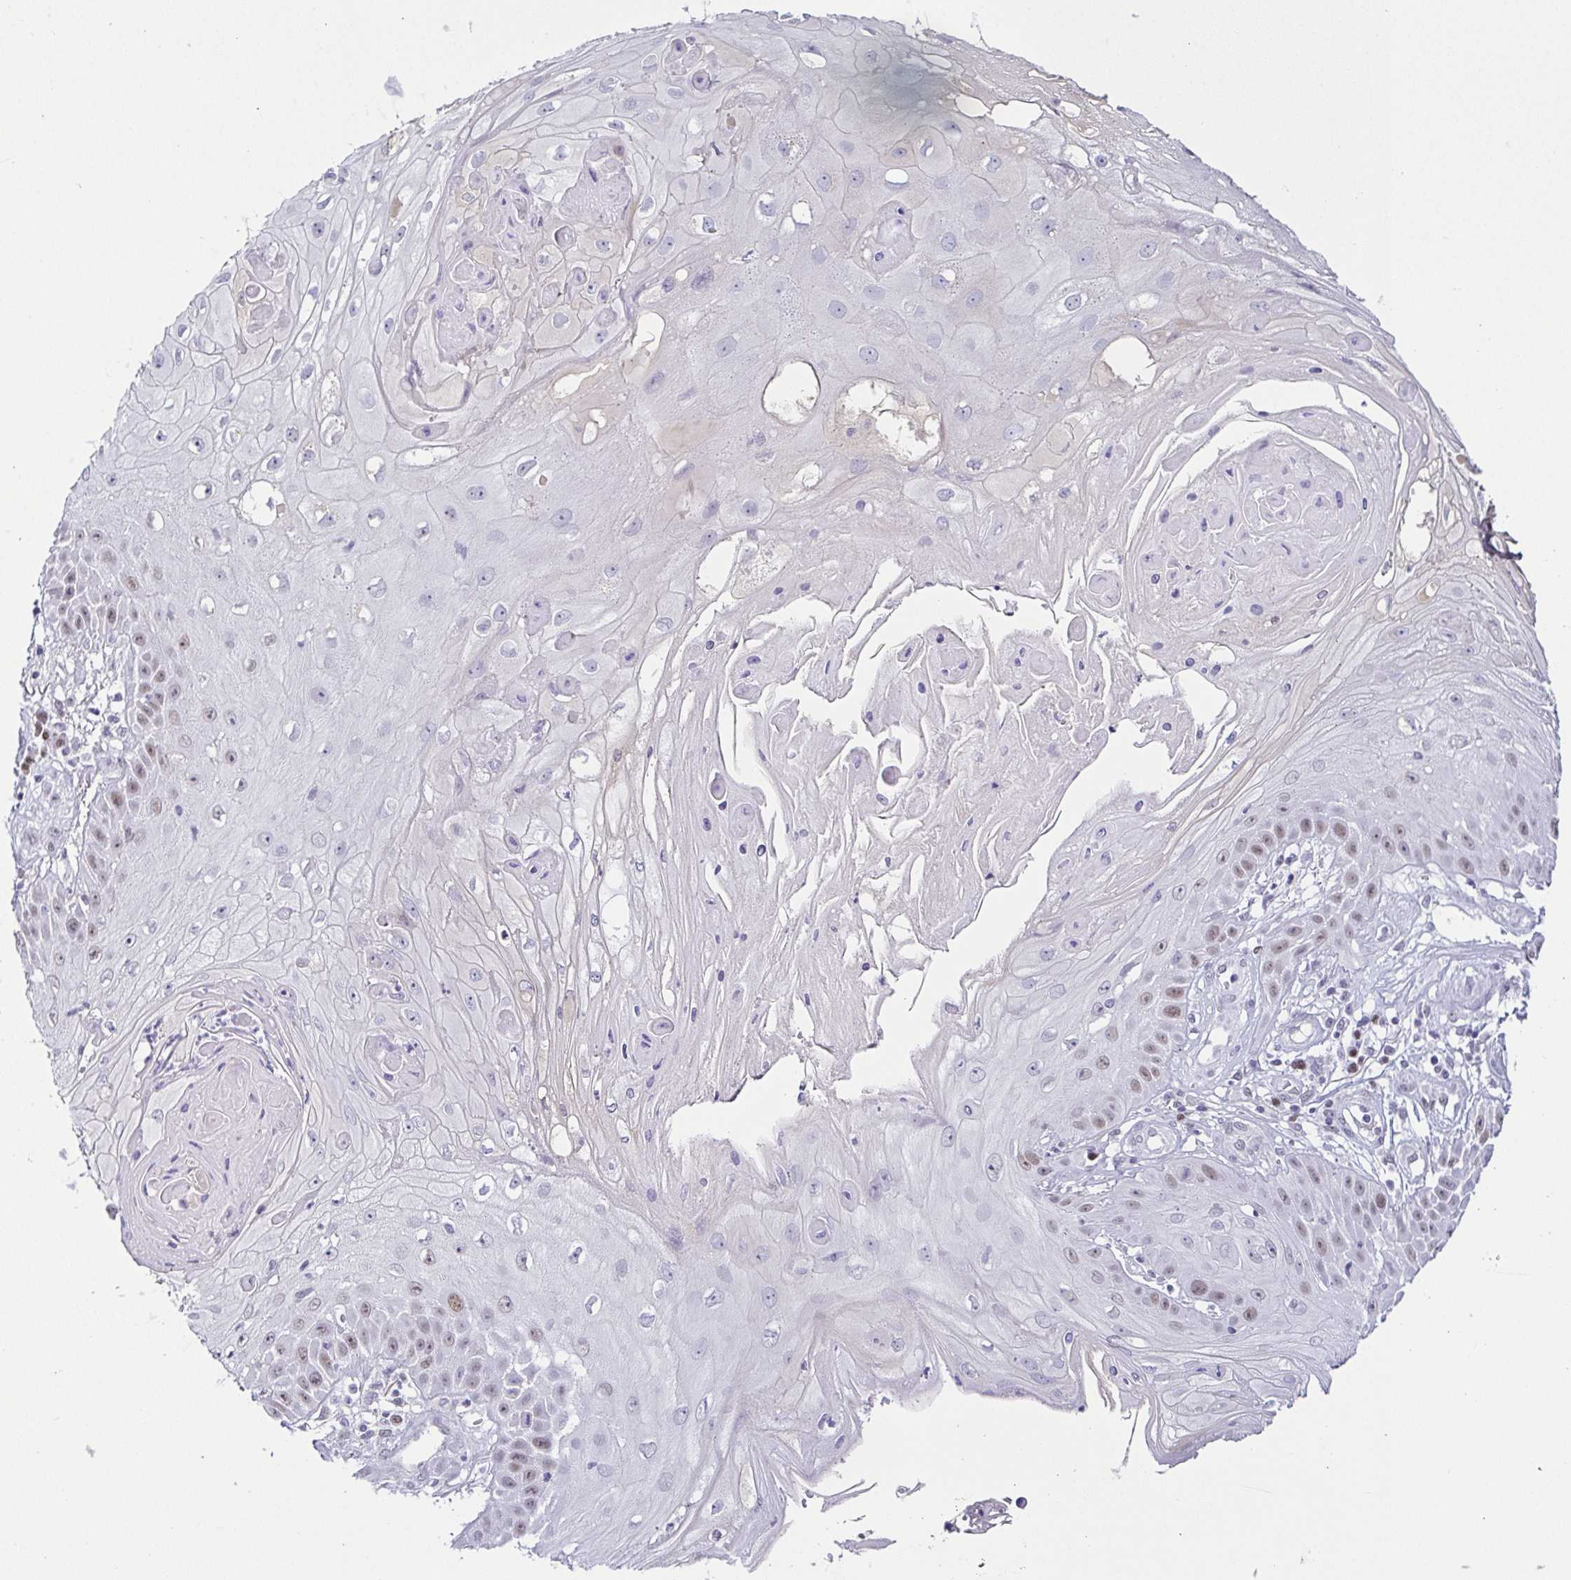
{"staining": {"intensity": "moderate", "quantity": "25%-75%", "location": "nuclear"}, "tissue": "skin cancer", "cell_type": "Tumor cells", "image_type": "cancer", "snomed": [{"axis": "morphology", "description": "Squamous cell carcinoma, NOS"}, {"axis": "topography", "description": "Skin"}], "caption": "The image exhibits immunohistochemical staining of skin squamous cell carcinoma. There is moderate nuclear staining is appreciated in approximately 25%-75% of tumor cells.", "gene": "TCF3", "patient": {"sex": "male", "age": 70}}